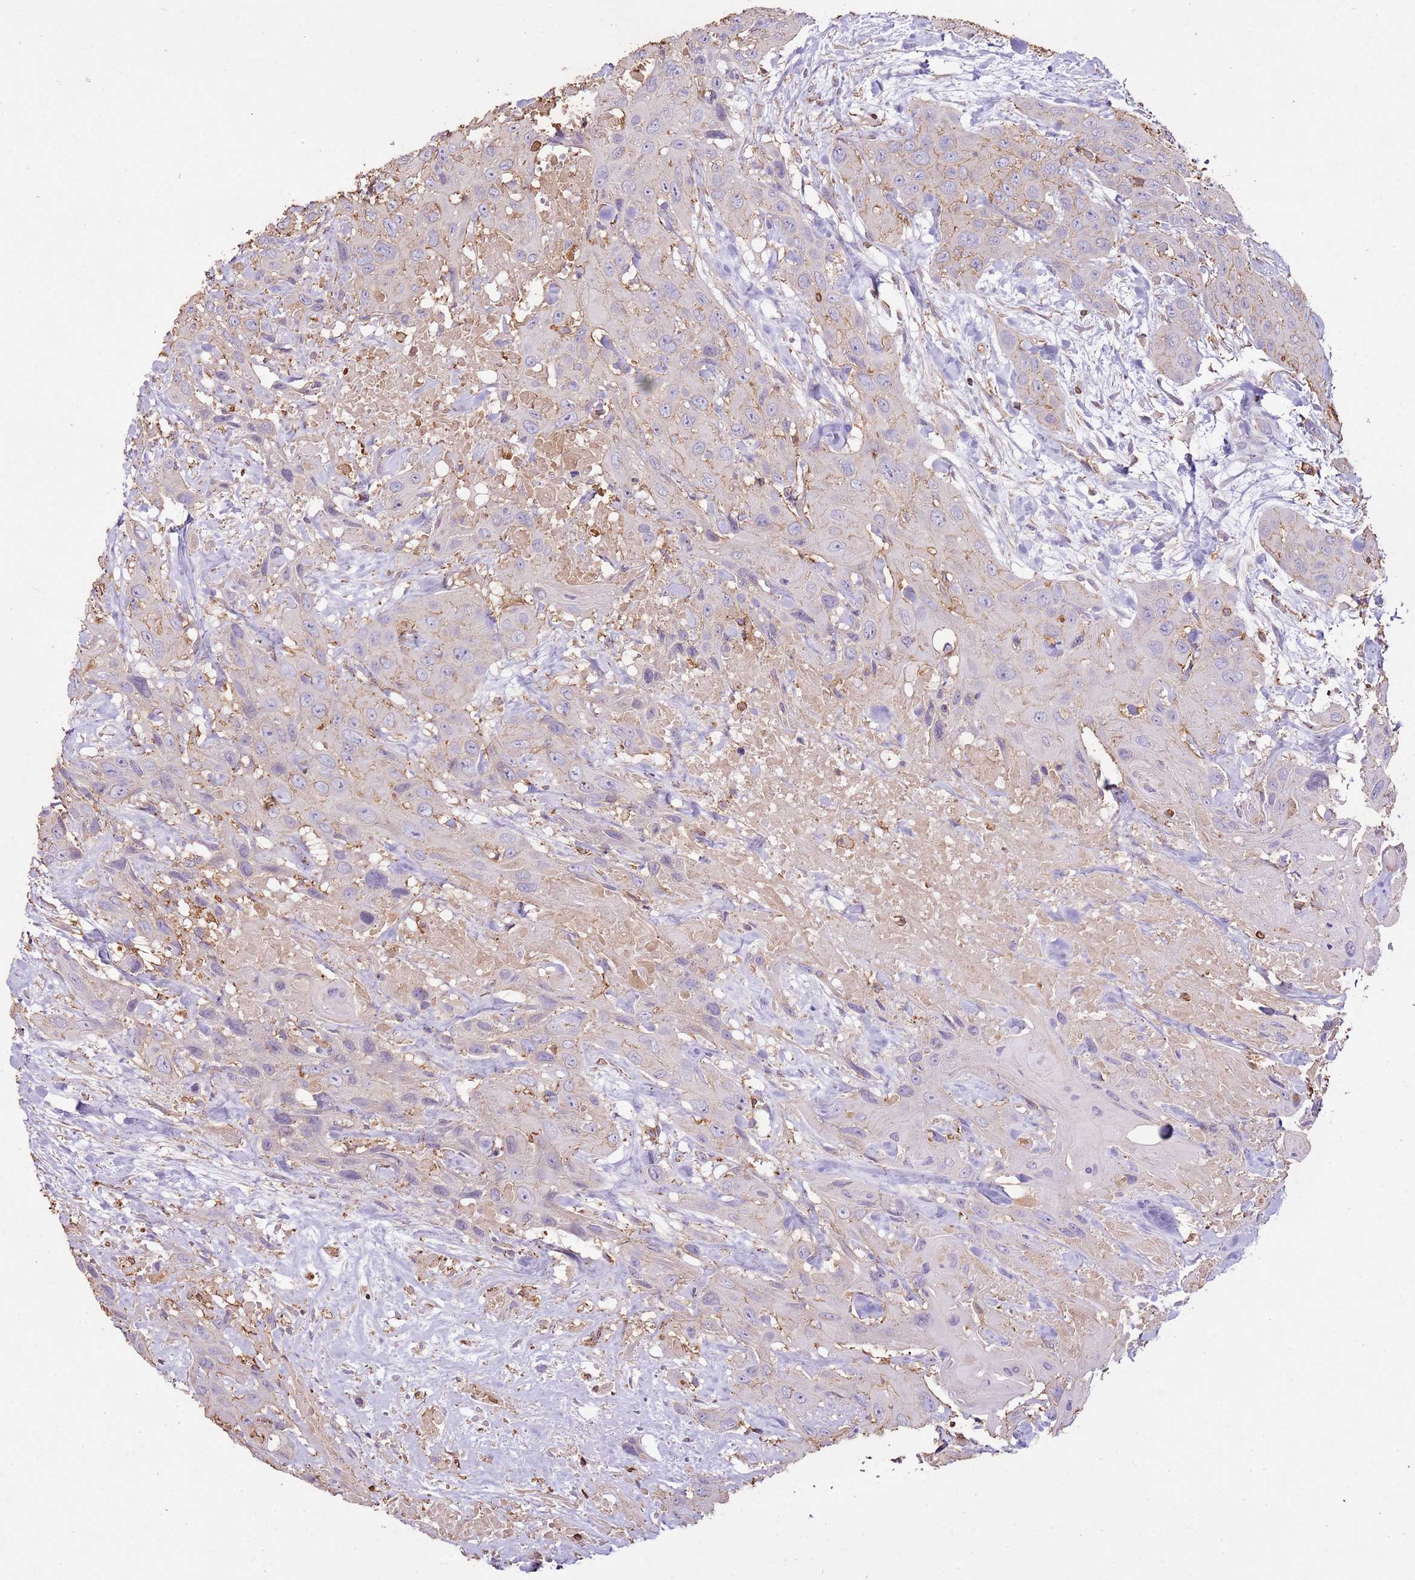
{"staining": {"intensity": "weak", "quantity": "<25%", "location": "cytoplasmic/membranous"}, "tissue": "head and neck cancer", "cell_type": "Tumor cells", "image_type": "cancer", "snomed": [{"axis": "morphology", "description": "Squamous cell carcinoma, NOS"}, {"axis": "topography", "description": "Head-Neck"}], "caption": "Tumor cells show no significant protein staining in head and neck squamous cell carcinoma.", "gene": "ARL10", "patient": {"sex": "male", "age": 81}}